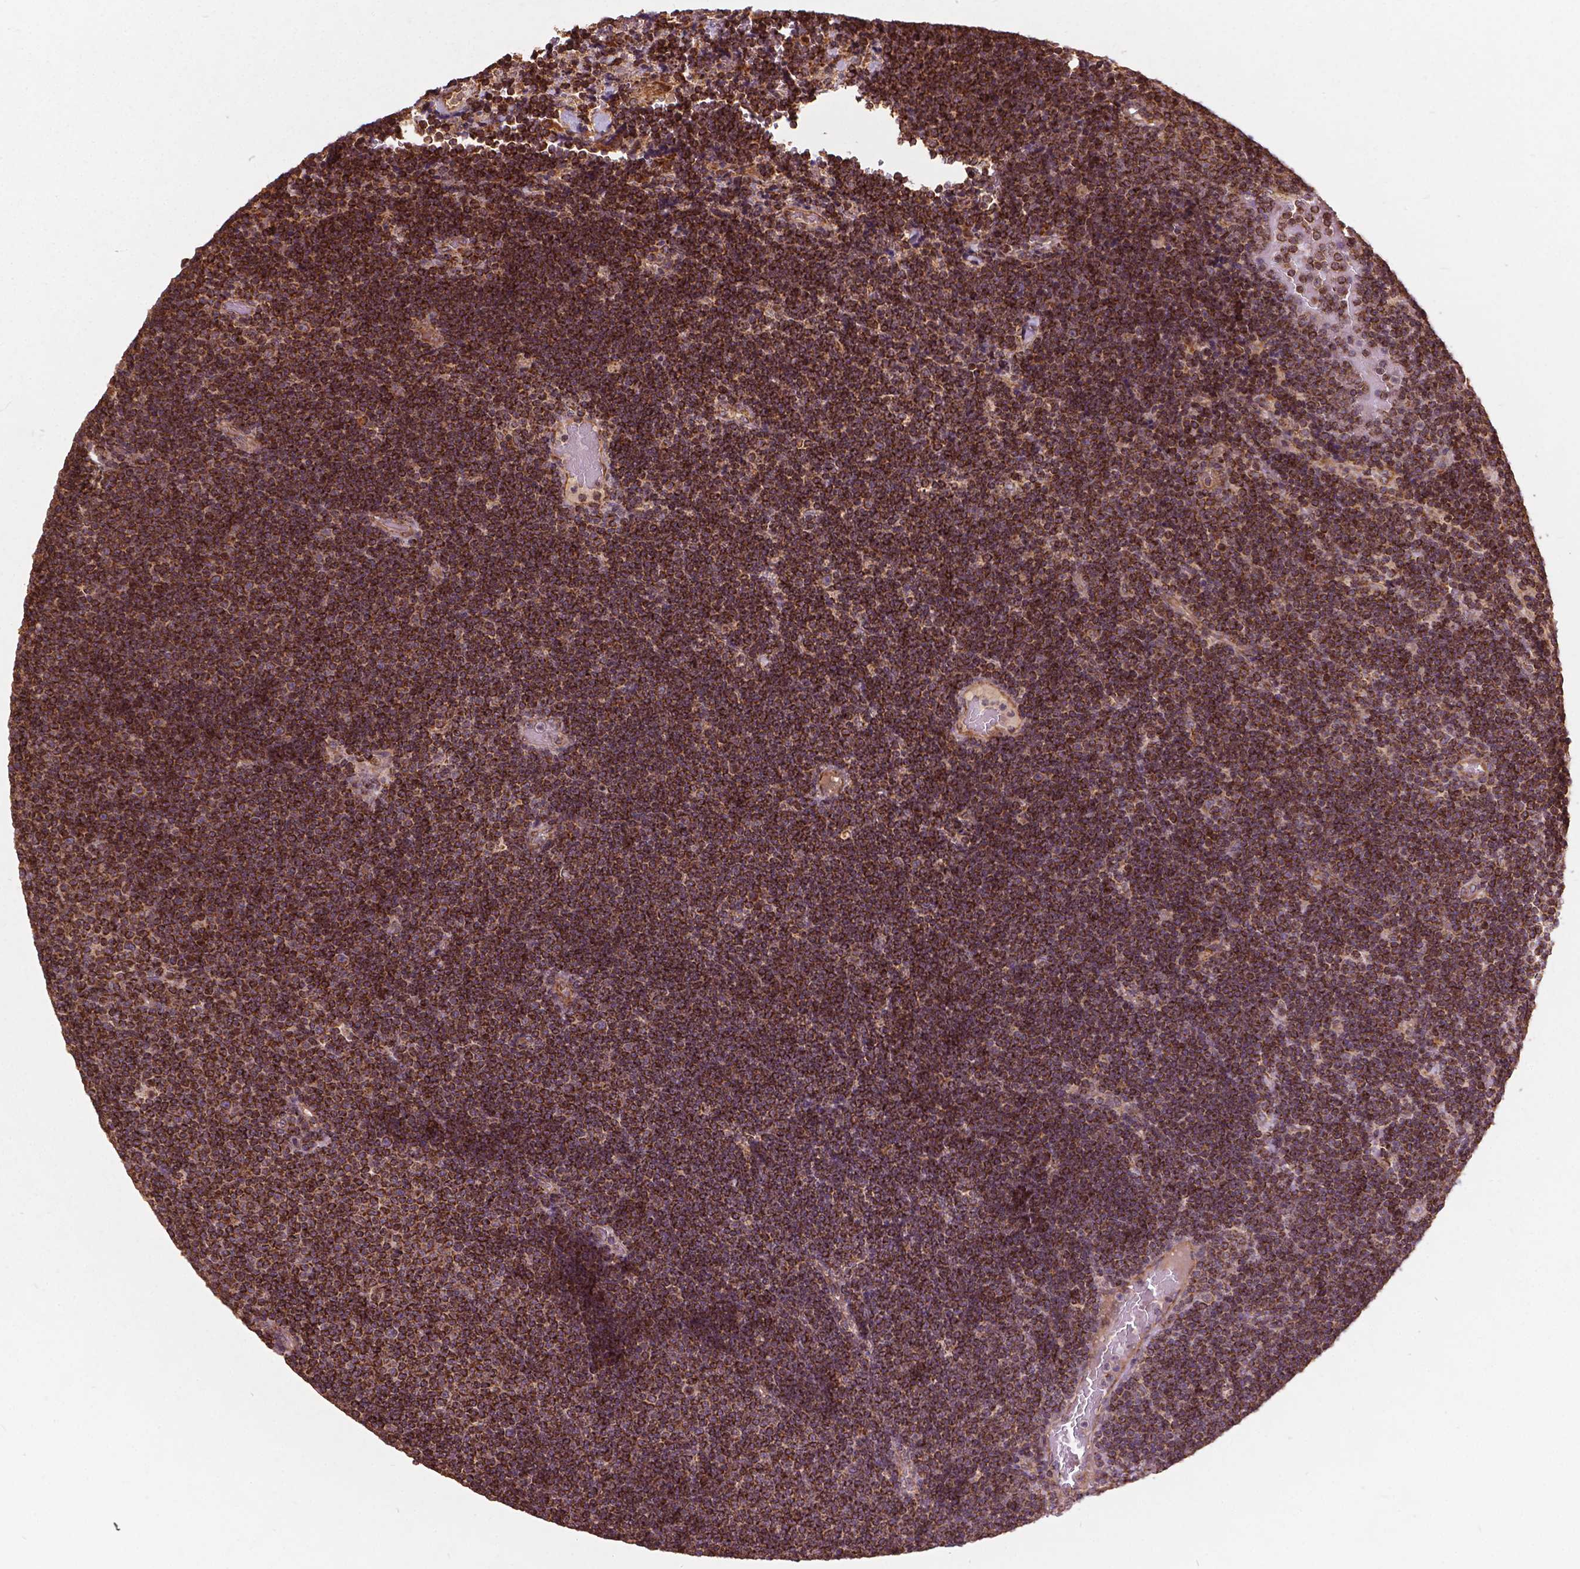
{"staining": {"intensity": "strong", "quantity": ">75%", "location": "cytoplasmic/membranous"}, "tissue": "lymphoma", "cell_type": "Tumor cells", "image_type": "cancer", "snomed": [{"axis": "morphology", "description": "Malignant lymphoma, non-Hodgkin's type, Low grade"}, {"axis": "topography", "description": "Brain"}], "caption": "Strong cytoplasmic/membranous protein staining is seen in approximately >75% of tumor cells in malignant lymphoma, non-Hodgkin's type (low-grade). (brown staining indicates protein expression, while blue staining denotes nuclei).", "gene": "UBXN2A", "patient": {"sex": "female", "age": 66}}